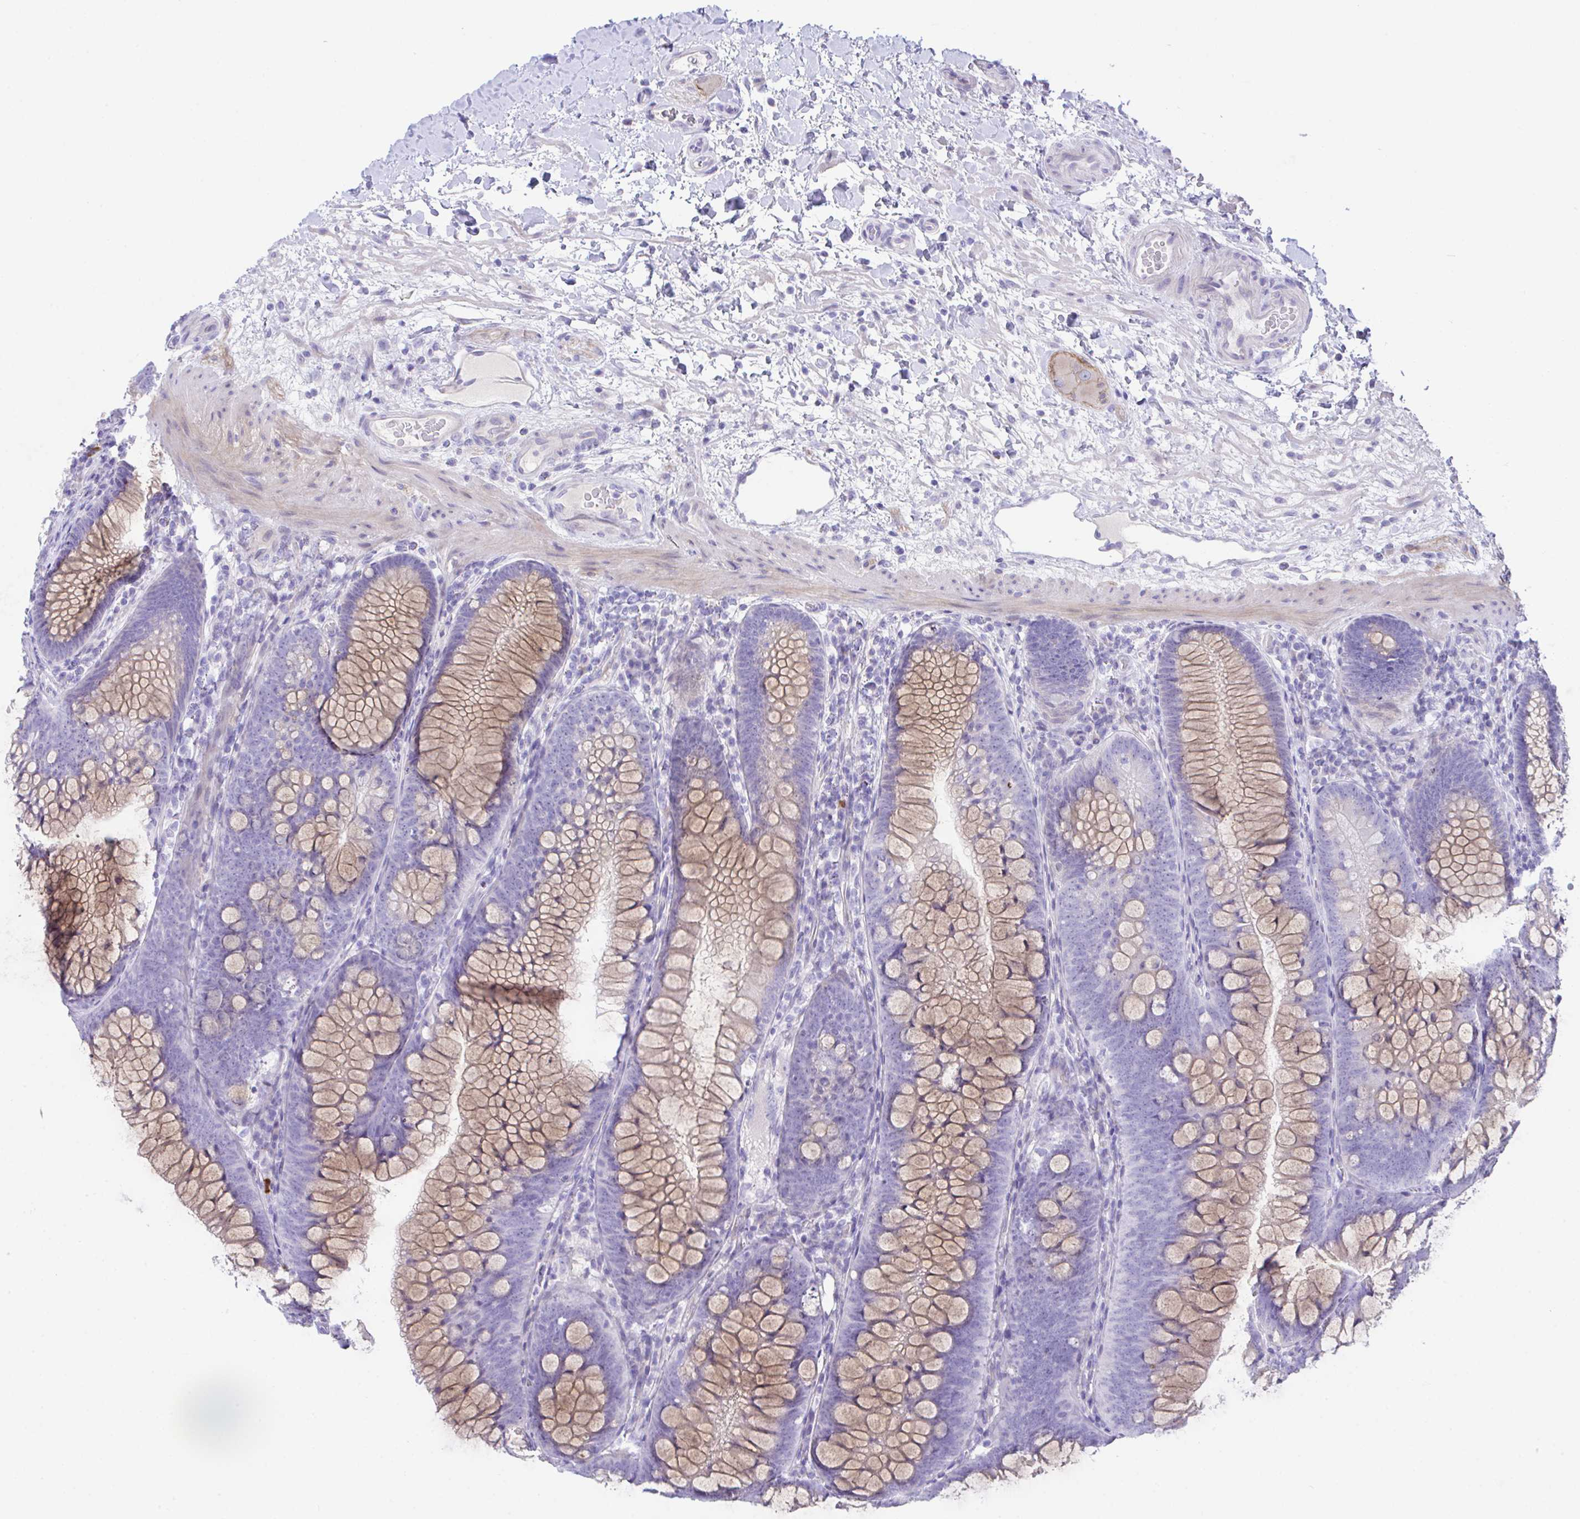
{"staining": {"intensity": "negative", "quantity": "none", "location": "none"}, "tissue": "colon", "cell_type": "Endothelial cells", "image_type": "normal", "snomed": [{"axis": "morphology", "description": "Normal tissue, NOS"}, {"axis": "morphology", "description": "Adenoma, NOS"}, {"axis": "topography", "description": "Soft tissue"}, {"axis": "topography", "description": "Colon"}], "caption": "Human colon stained for a protein using immunohistochemistry exhibits no positivity in endothelial cells.", "gene": "SLC16A6", "patient": {"sex": "male", "age": 47}}